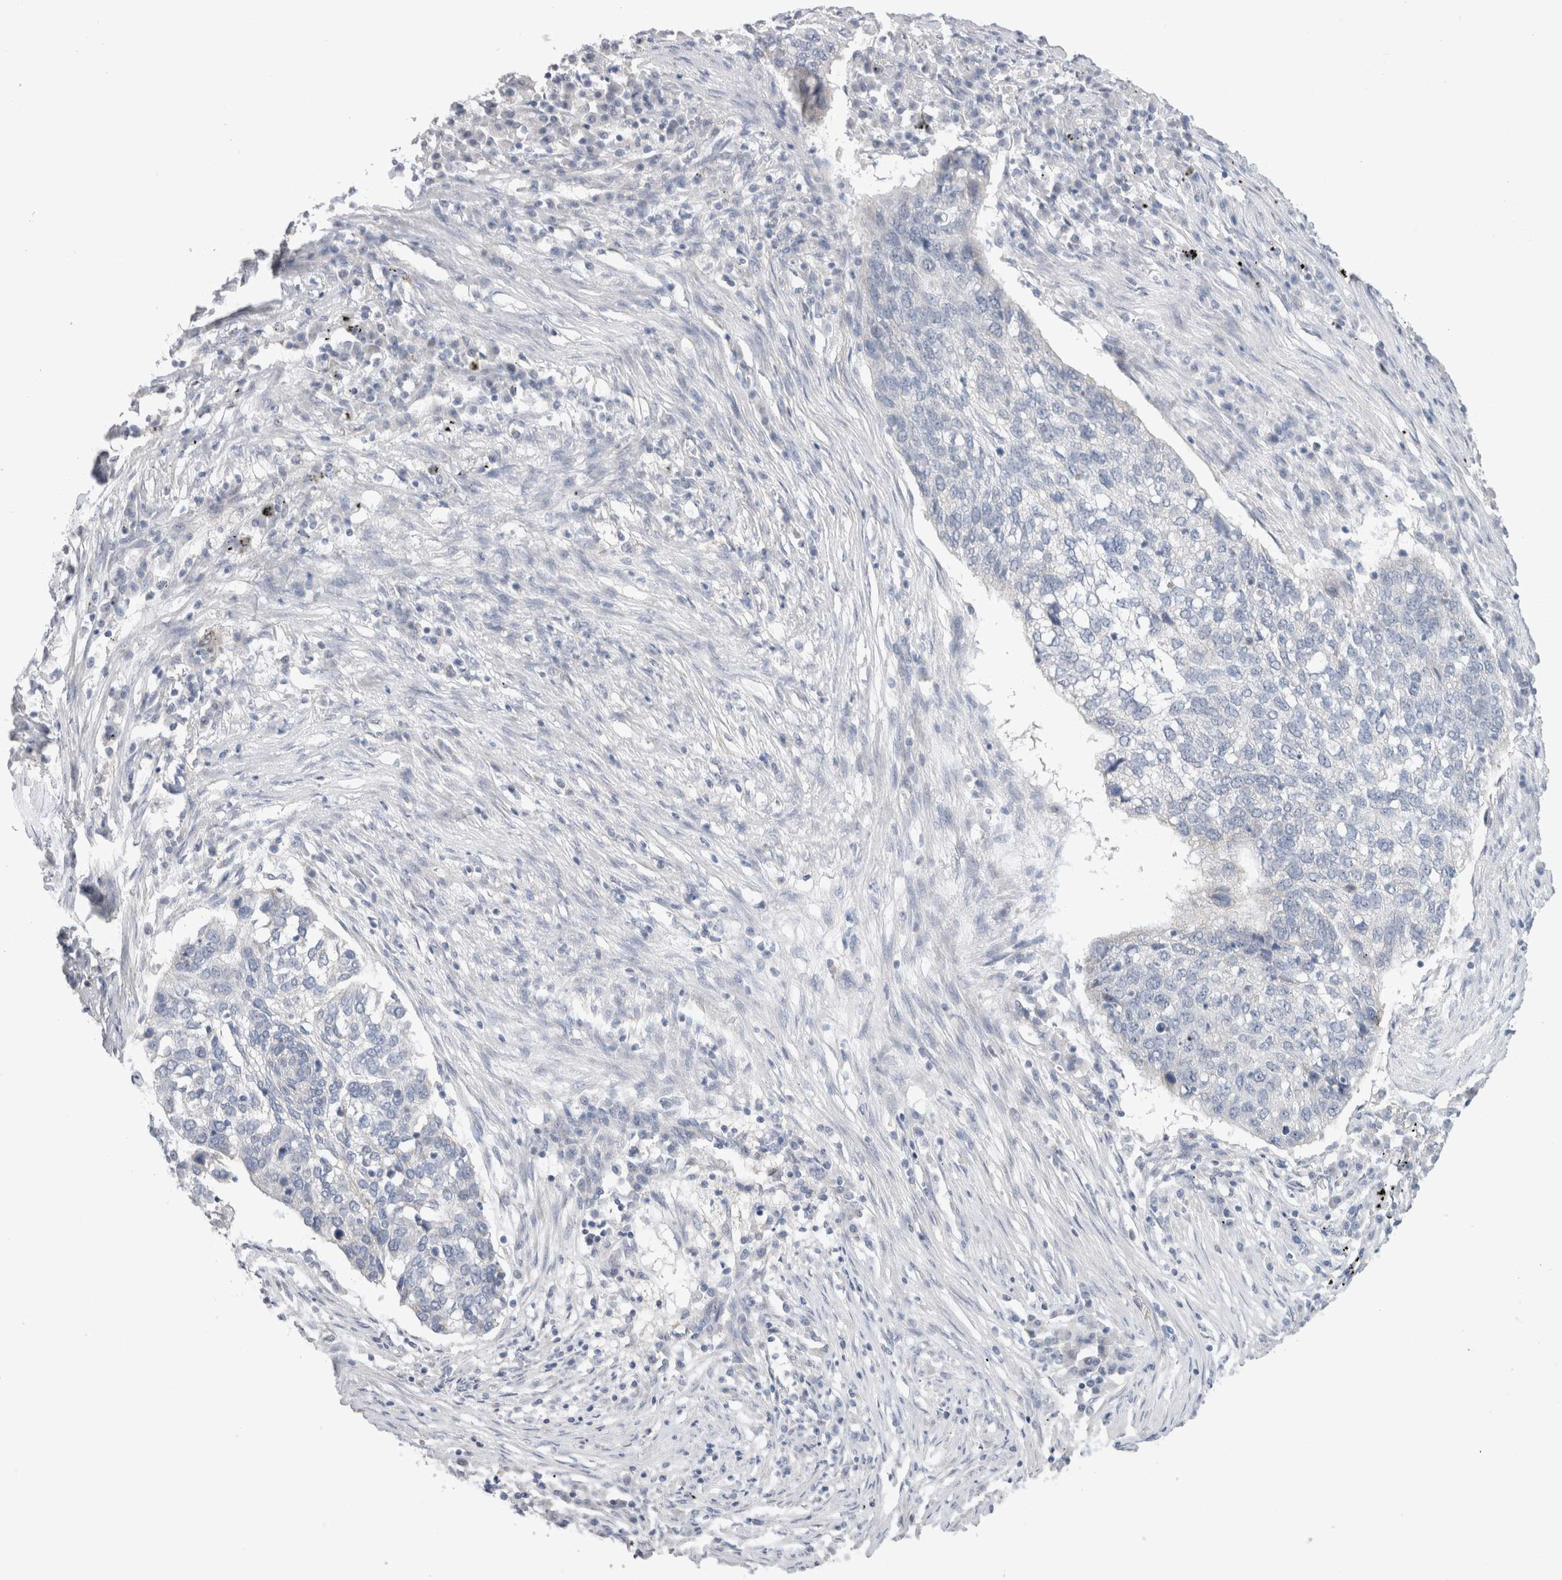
{"staining": {"intensity": "negative", "quantity": "none", "location": "none"}, "tissue": "lung cancer", "cell_type": "Tumor cells", "image_type": "cancer", "snomed": [{"axis": "morphology", "description": "Squamous cell carcinoma, NOS"}, {"axis": "topography", "description": "Lung"}], "caption": "Protein analysis of lung cancer shows no significant staining in tumor cells.", "gene": "DMD", "patient": {"sex": "female", "age": 63}}